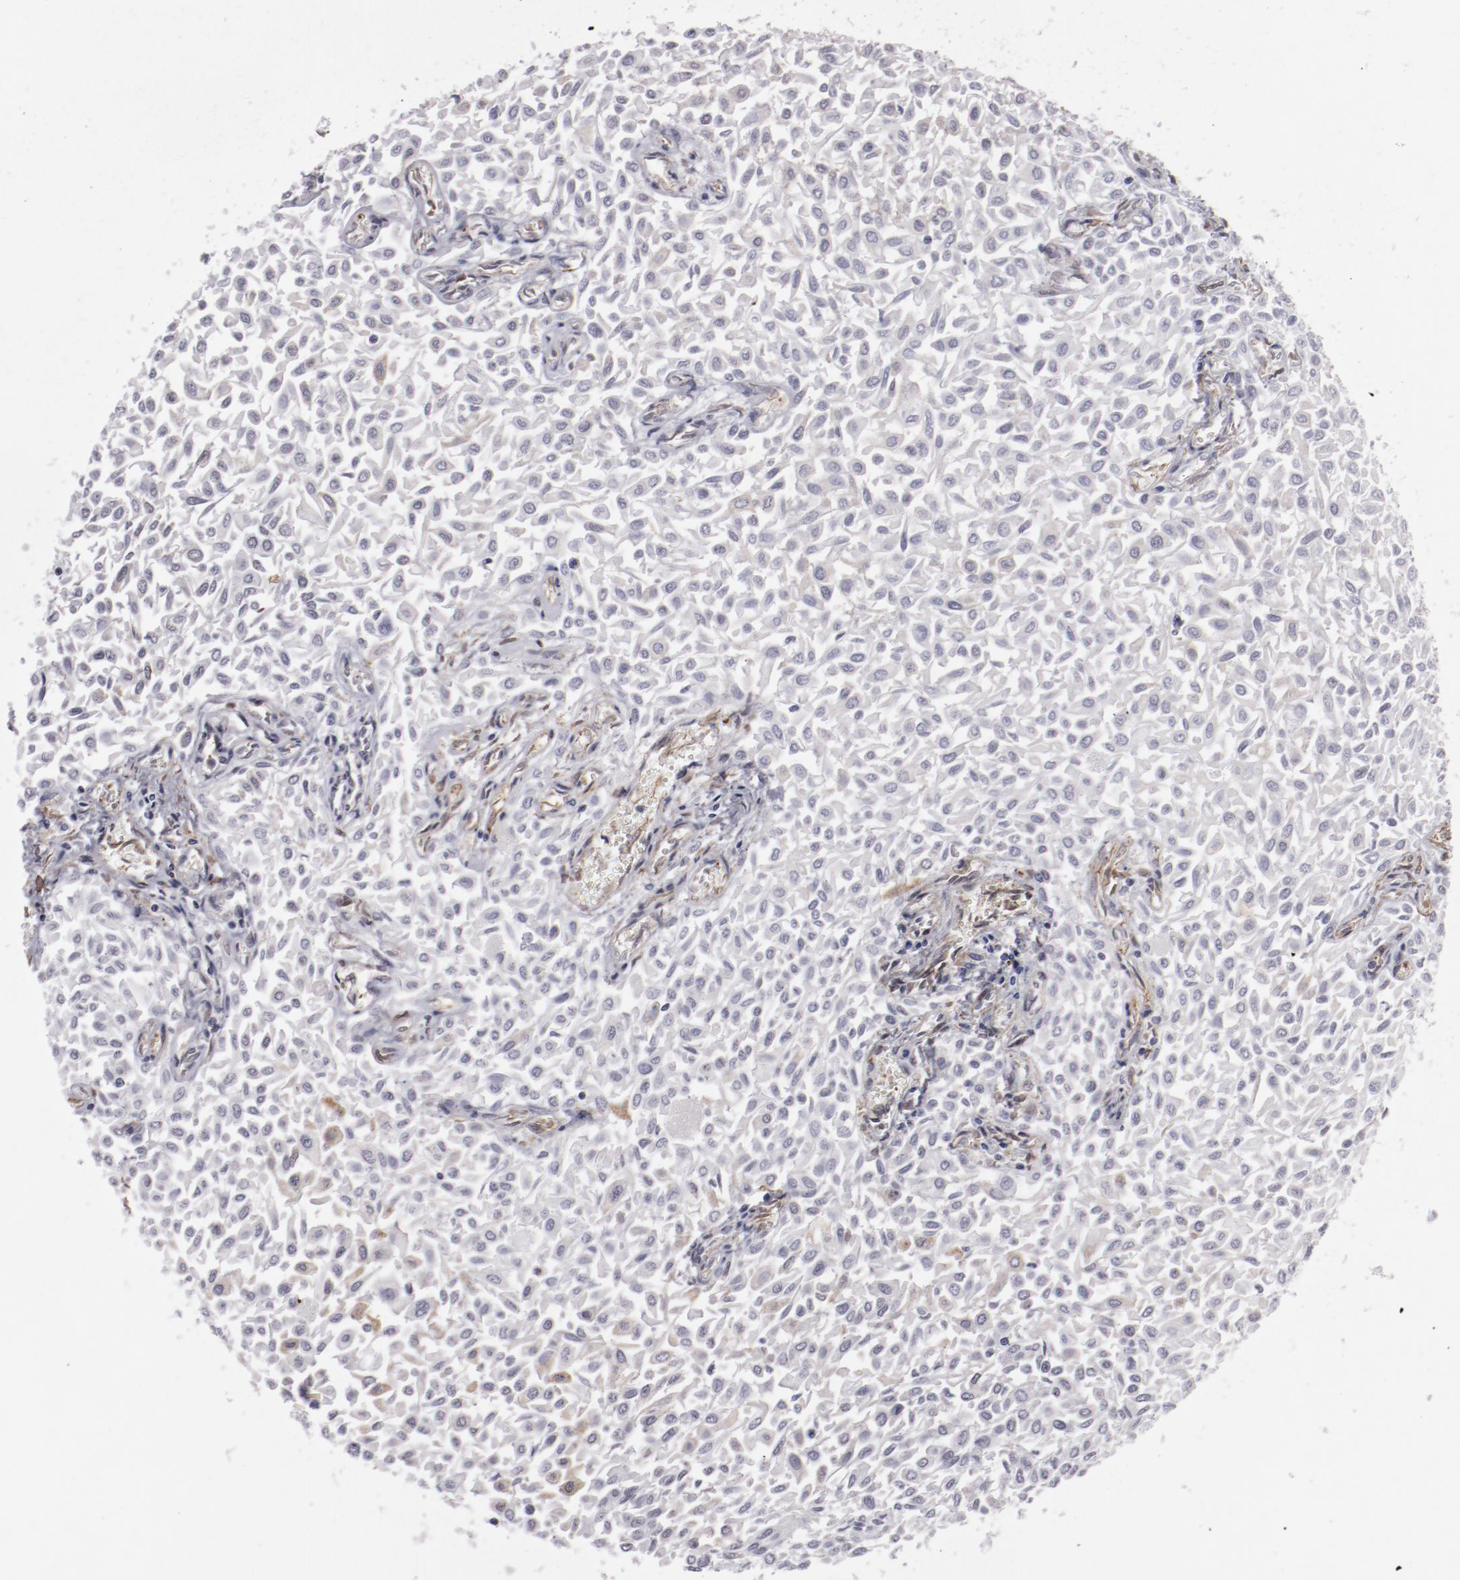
{"staining": {"intensity": "negative", "quantity": "none", "location": "none"}, "tissue": "urothelial cancer", "cell_type": "Tumor cells", "image_type": "cancer", "snomed": [{"axis": "morphology", "description": "Urothelial carcinoma, Low grade"}, {"axis": "topography", "description": "Urinary bladder"}], "caption": "IHC micrograph of human urothelial cancer stained for a protein (brown), which displays no staining in tumor cells. (DAB immunohistochemistry (IHC) visualized using brightfield microscopy, high magnification).", "gene": "LEF1", "patient": {"sex": "male", "age": 64}}